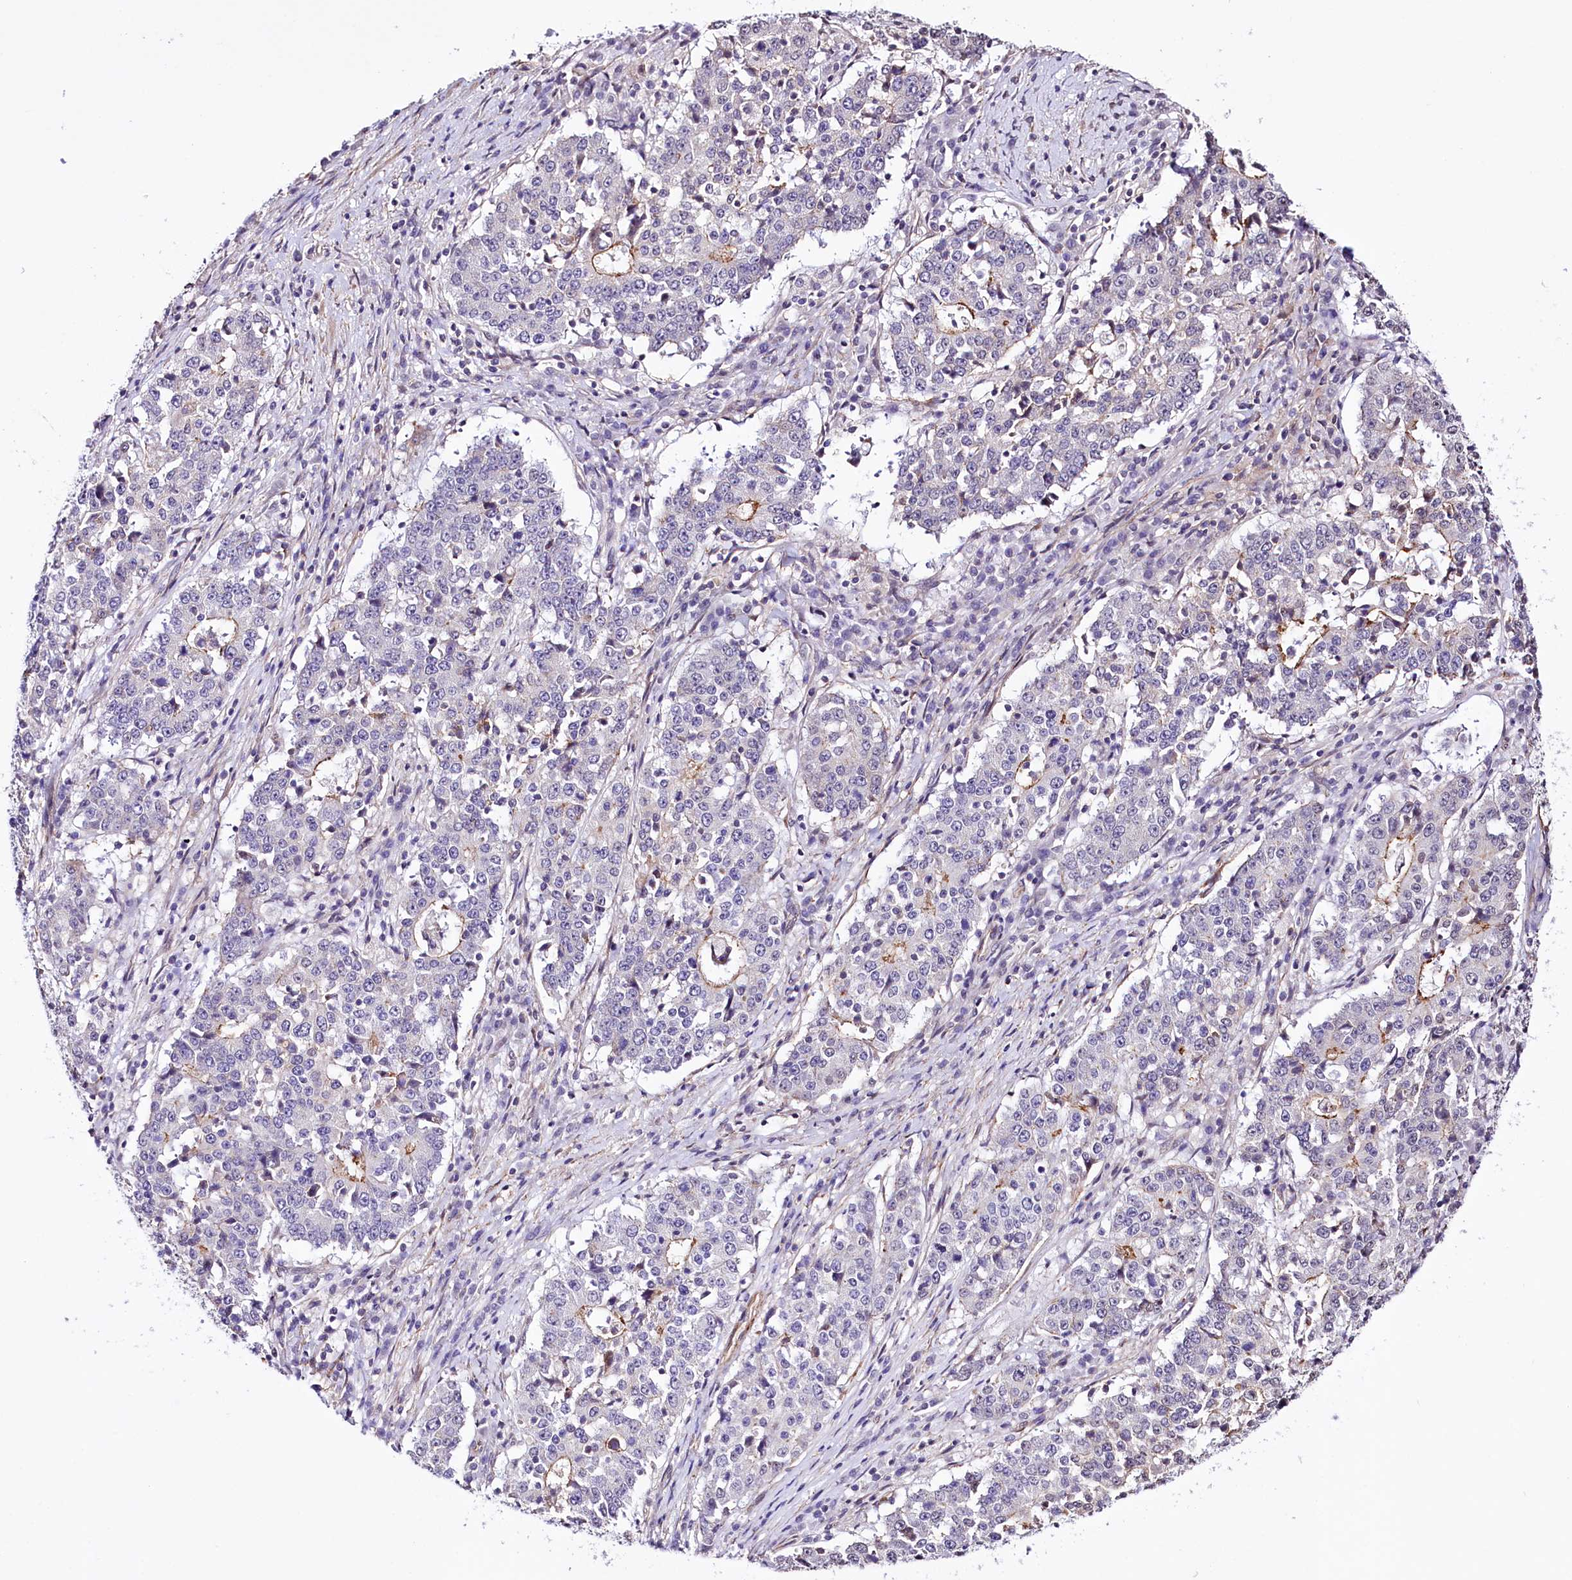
{"staining": {"intensity": "negative", "quantity": "none", "location": "none"}, "tissue": "stomach cancer", "cell_type": "Tumor cells", "image_type": "cancer", "snomed": [{"axis": "morphology", "description": "Adenocarcinoma, NOS"}, {"axis": "topography", "description": "Stomach"}], "caption": "This is a photomicrograph of immunohistochemistry (IHC) staining of stomach cancer (adenocarcinoma), which shows no positivity in tumor cells.", "gene": "ST7", "patient": {"sex": "male", "age": 59}}